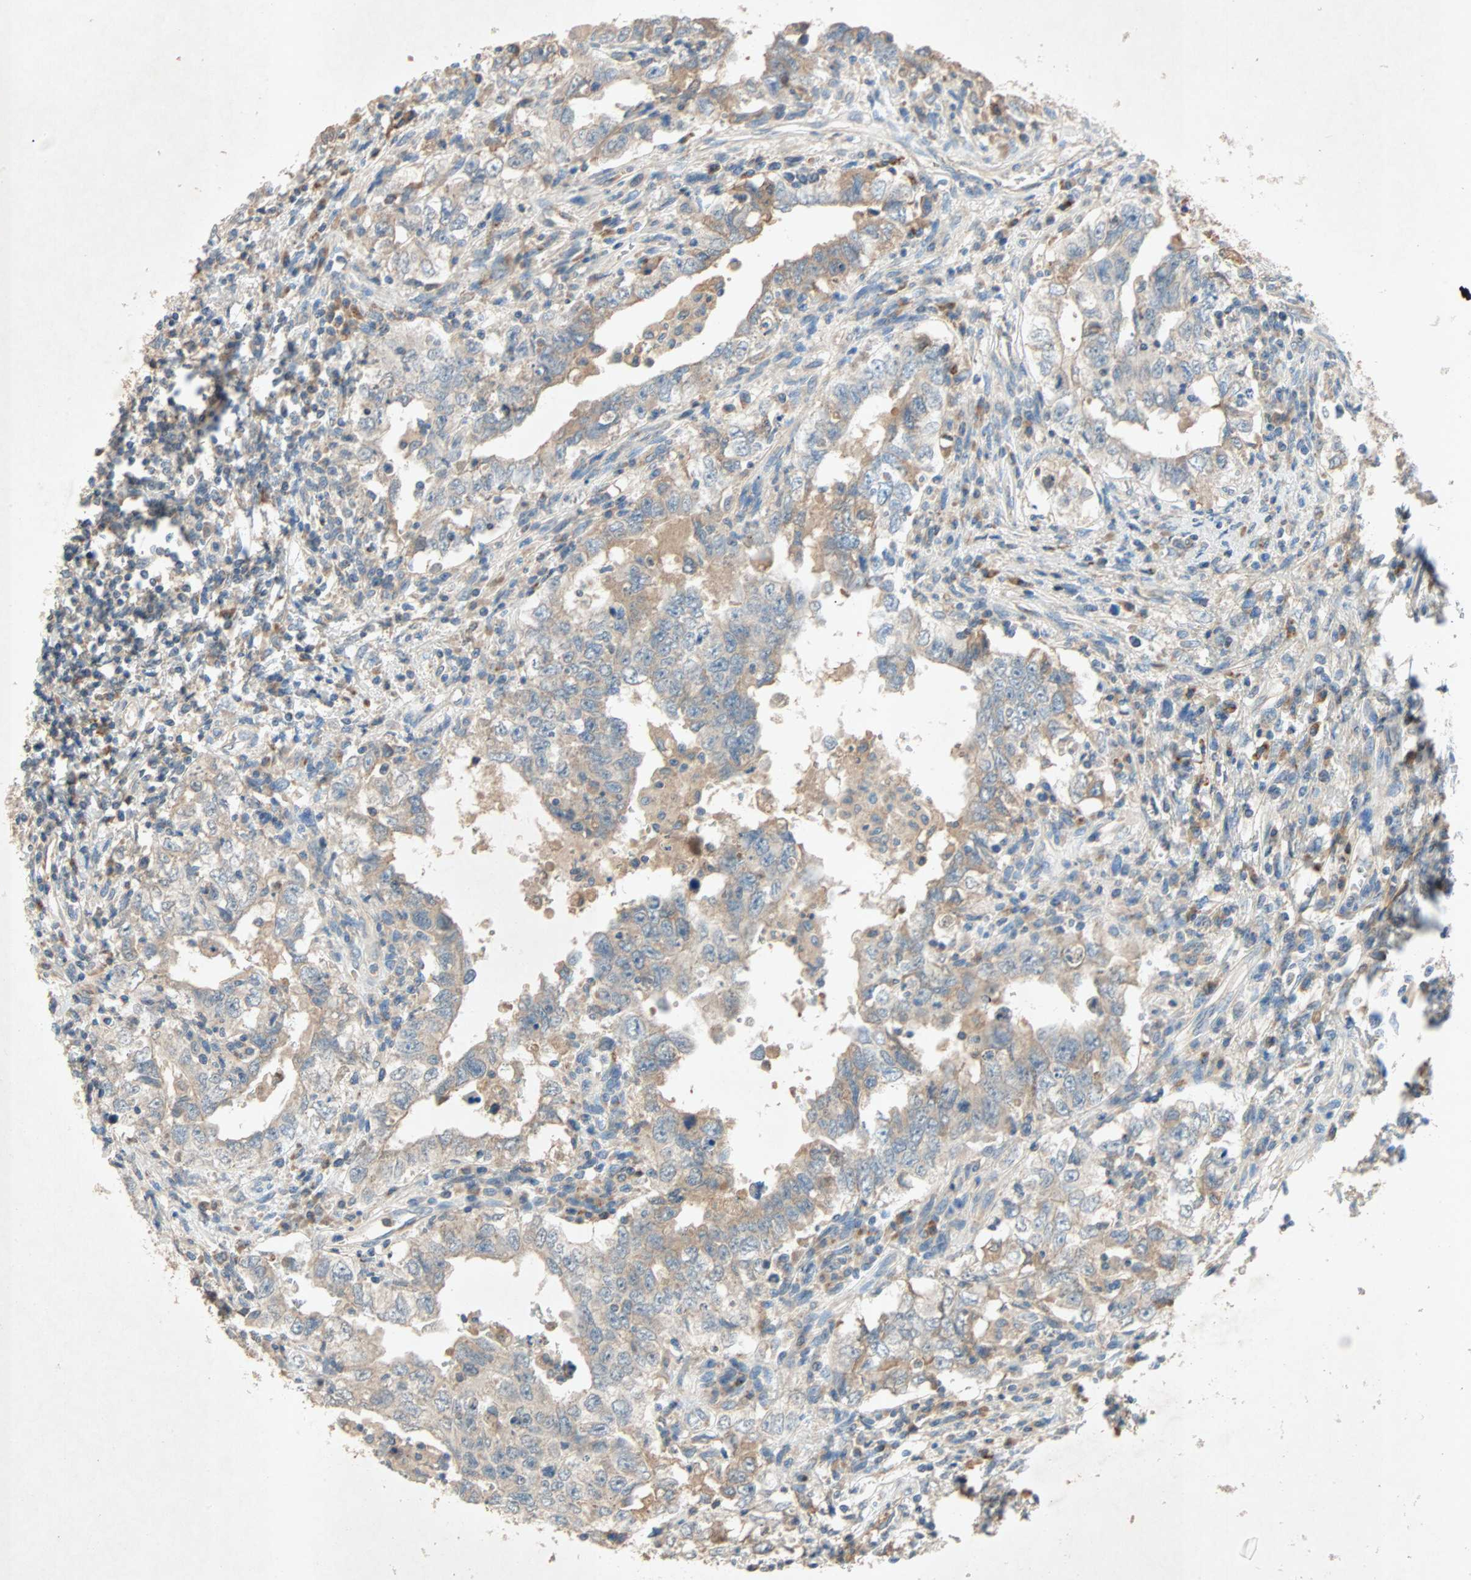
{"staining": {"intensity": "weak", "quantity": "25%-75%", "location": "cytoplasmic/membranous"}, "tissue": "testis cancer", "cell_type": "Tumor cells", "image_type": "cancer", "snomed": [{"axis": "morphology", "description": "Carcinoma, Embryonal, NOS"}, {"axis": "topography", "description": "Testis"}], "caption": "Embryonal carcinoma (testis) stained for a protein (brown) displays weak cytoplasmic/membranous positive positivity in approximately 25%-75% of tumor cells.", "gene": "XYLT1", "patient": {"sex": "male", "age": 26}}